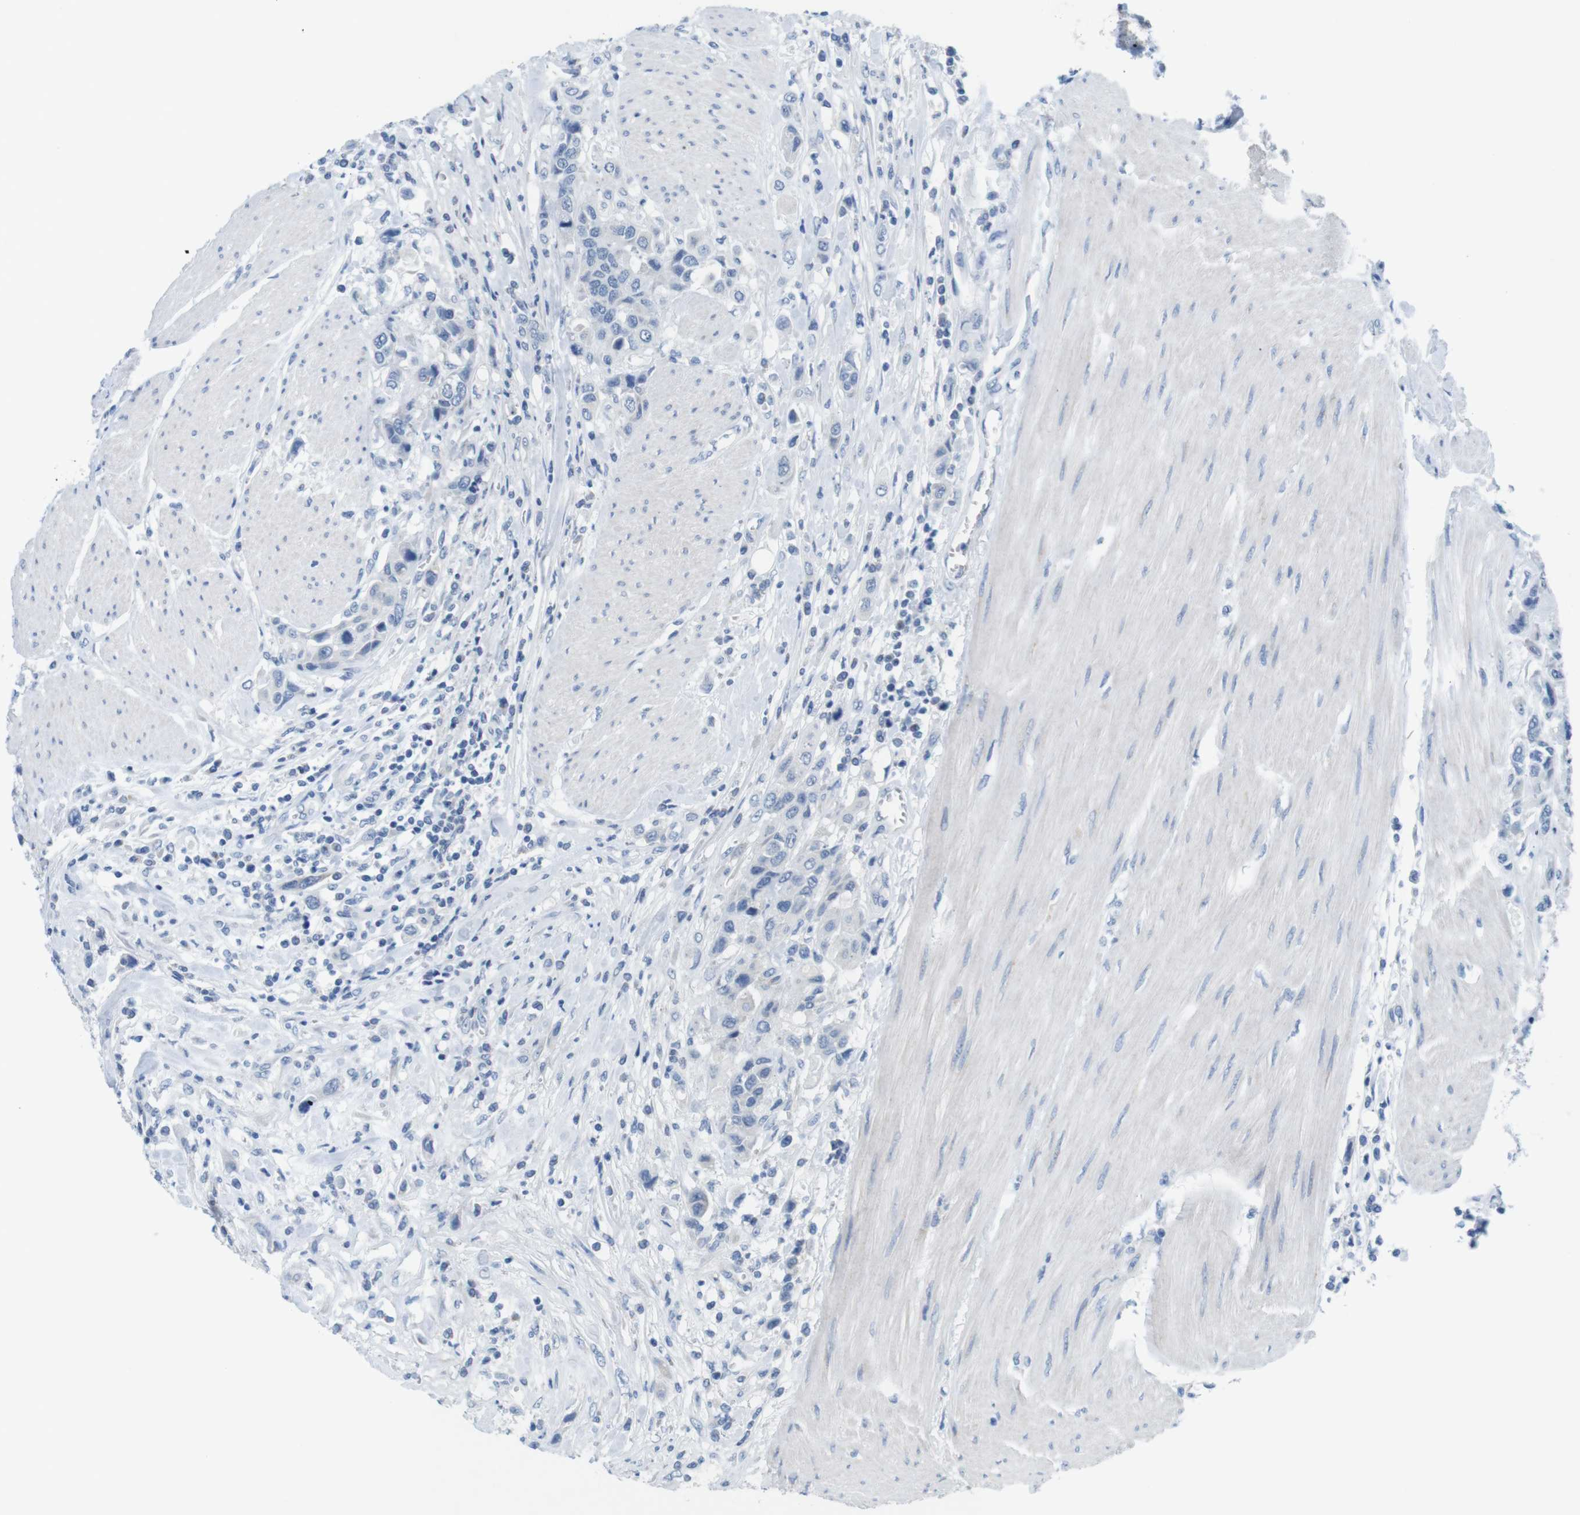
{"staining": {"intensity": "negative", "quantity": "none", "location": "none"}, "tissue": "urothelial cancer", "cell_type": "Tumor cells", "image_type": "cancer", "snomed": [{"axis": "morphology", "description": "Urothelial carcinoma, High grade"}, {"axis": "topography", "description": "Urinary bladder"}], "caption": "Tumor cells are negative for protein expression in human high-grade urothelial carcinoma. The staining is performed using DAB brown chromogen with nuclei counter-stained in using hematoxylin.", "gene": "GOLGA2", "patient": {"sex": "male", "age": 50}}